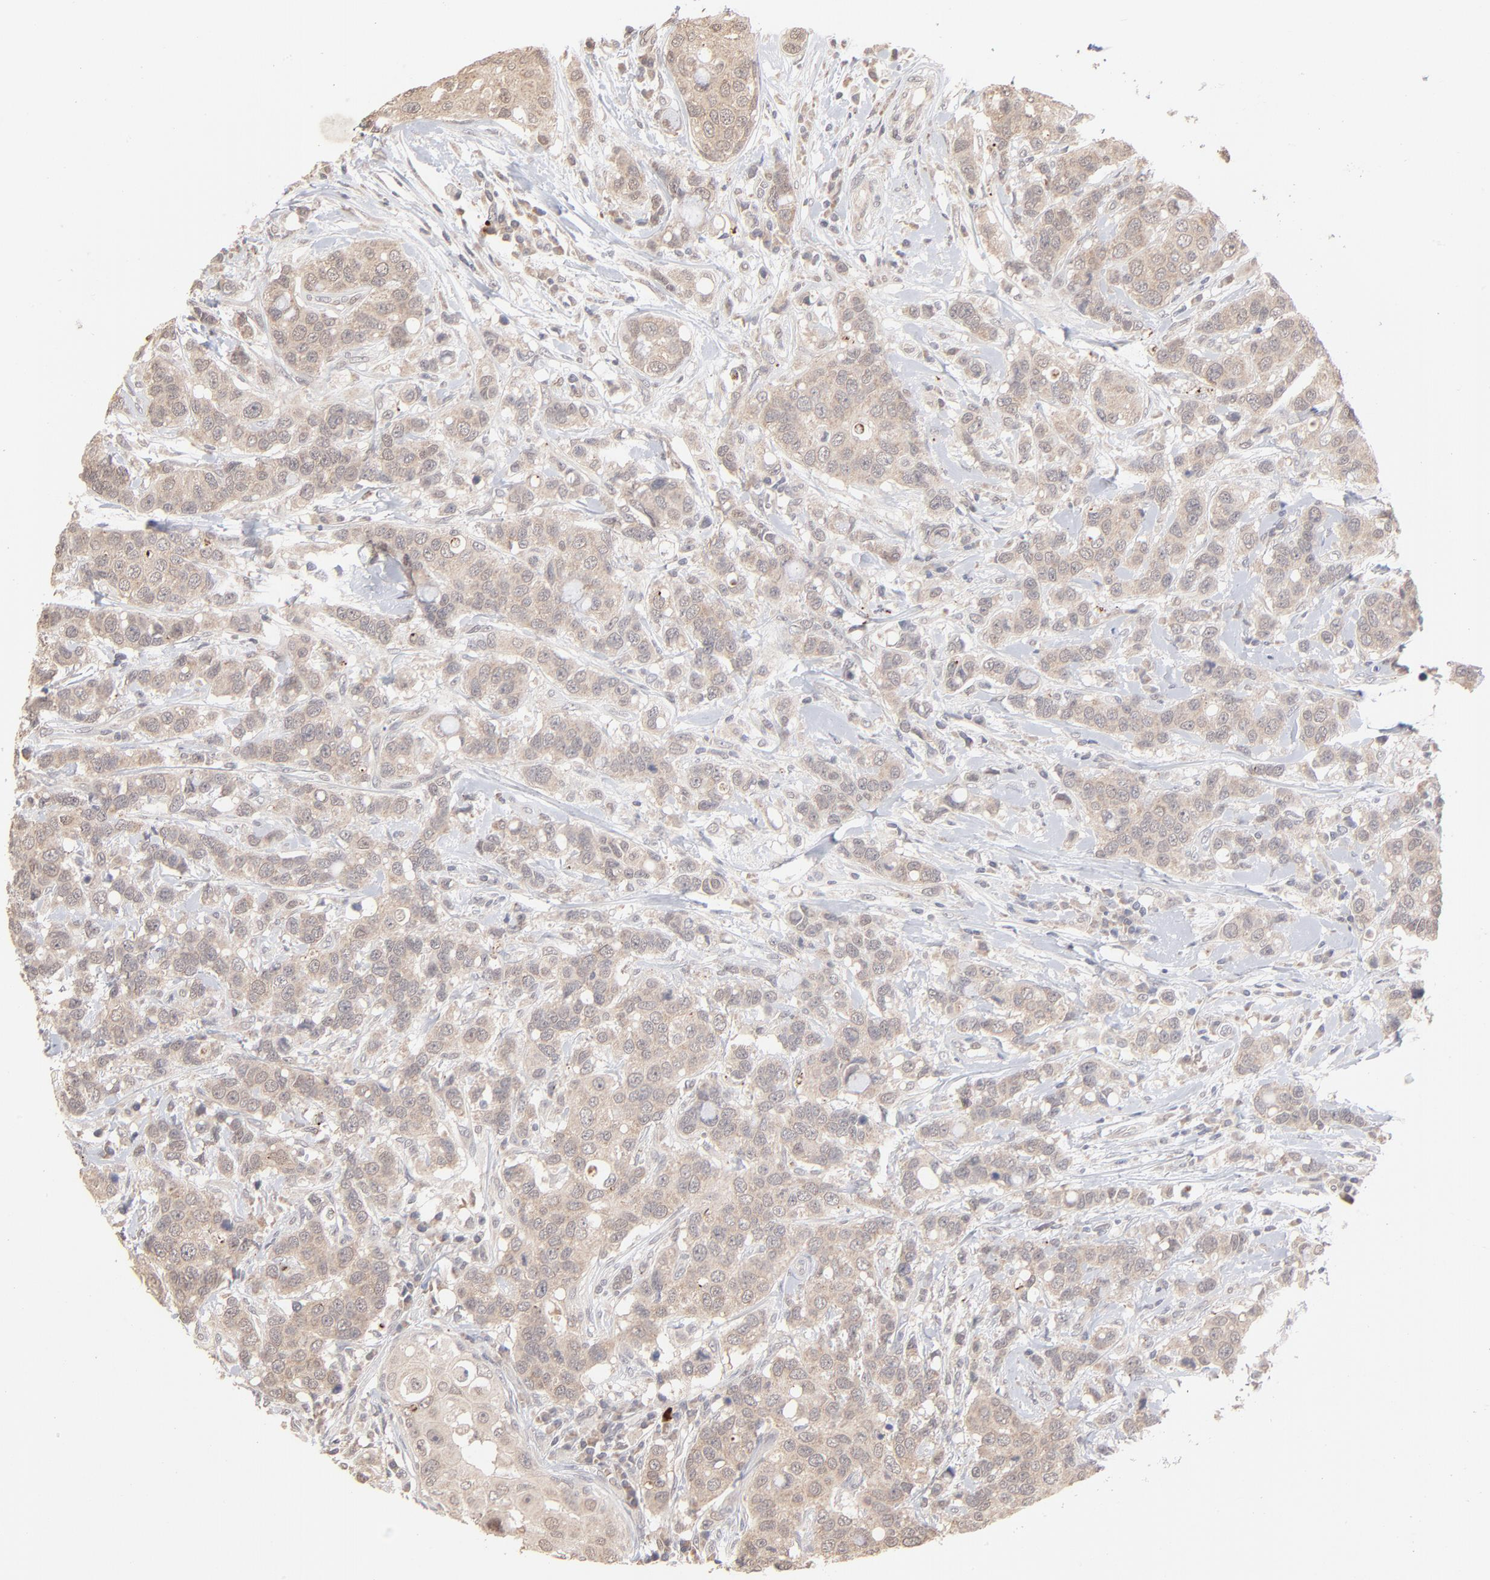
{"staining": {"intensity": "weak", "quantity": ">75%", "location": "cytoplasmic/membranous"}, "tissue": "breast cancer", "cell_type": "Tumor cells", "image_type": "cancer", "snomed": [{"axis": "morphology", "description": "Duct carcinoma"}, {"axis": "topography", "description": "Breast"}], "caption": "The image exhibits a brown stain indicating the presence of a protein in the cytoplasmic/membranous of tumor cells in invasive ductal carcinoma (breast).", "gene": "MSL2", "patient": {"sex": "female", "age": 27}}